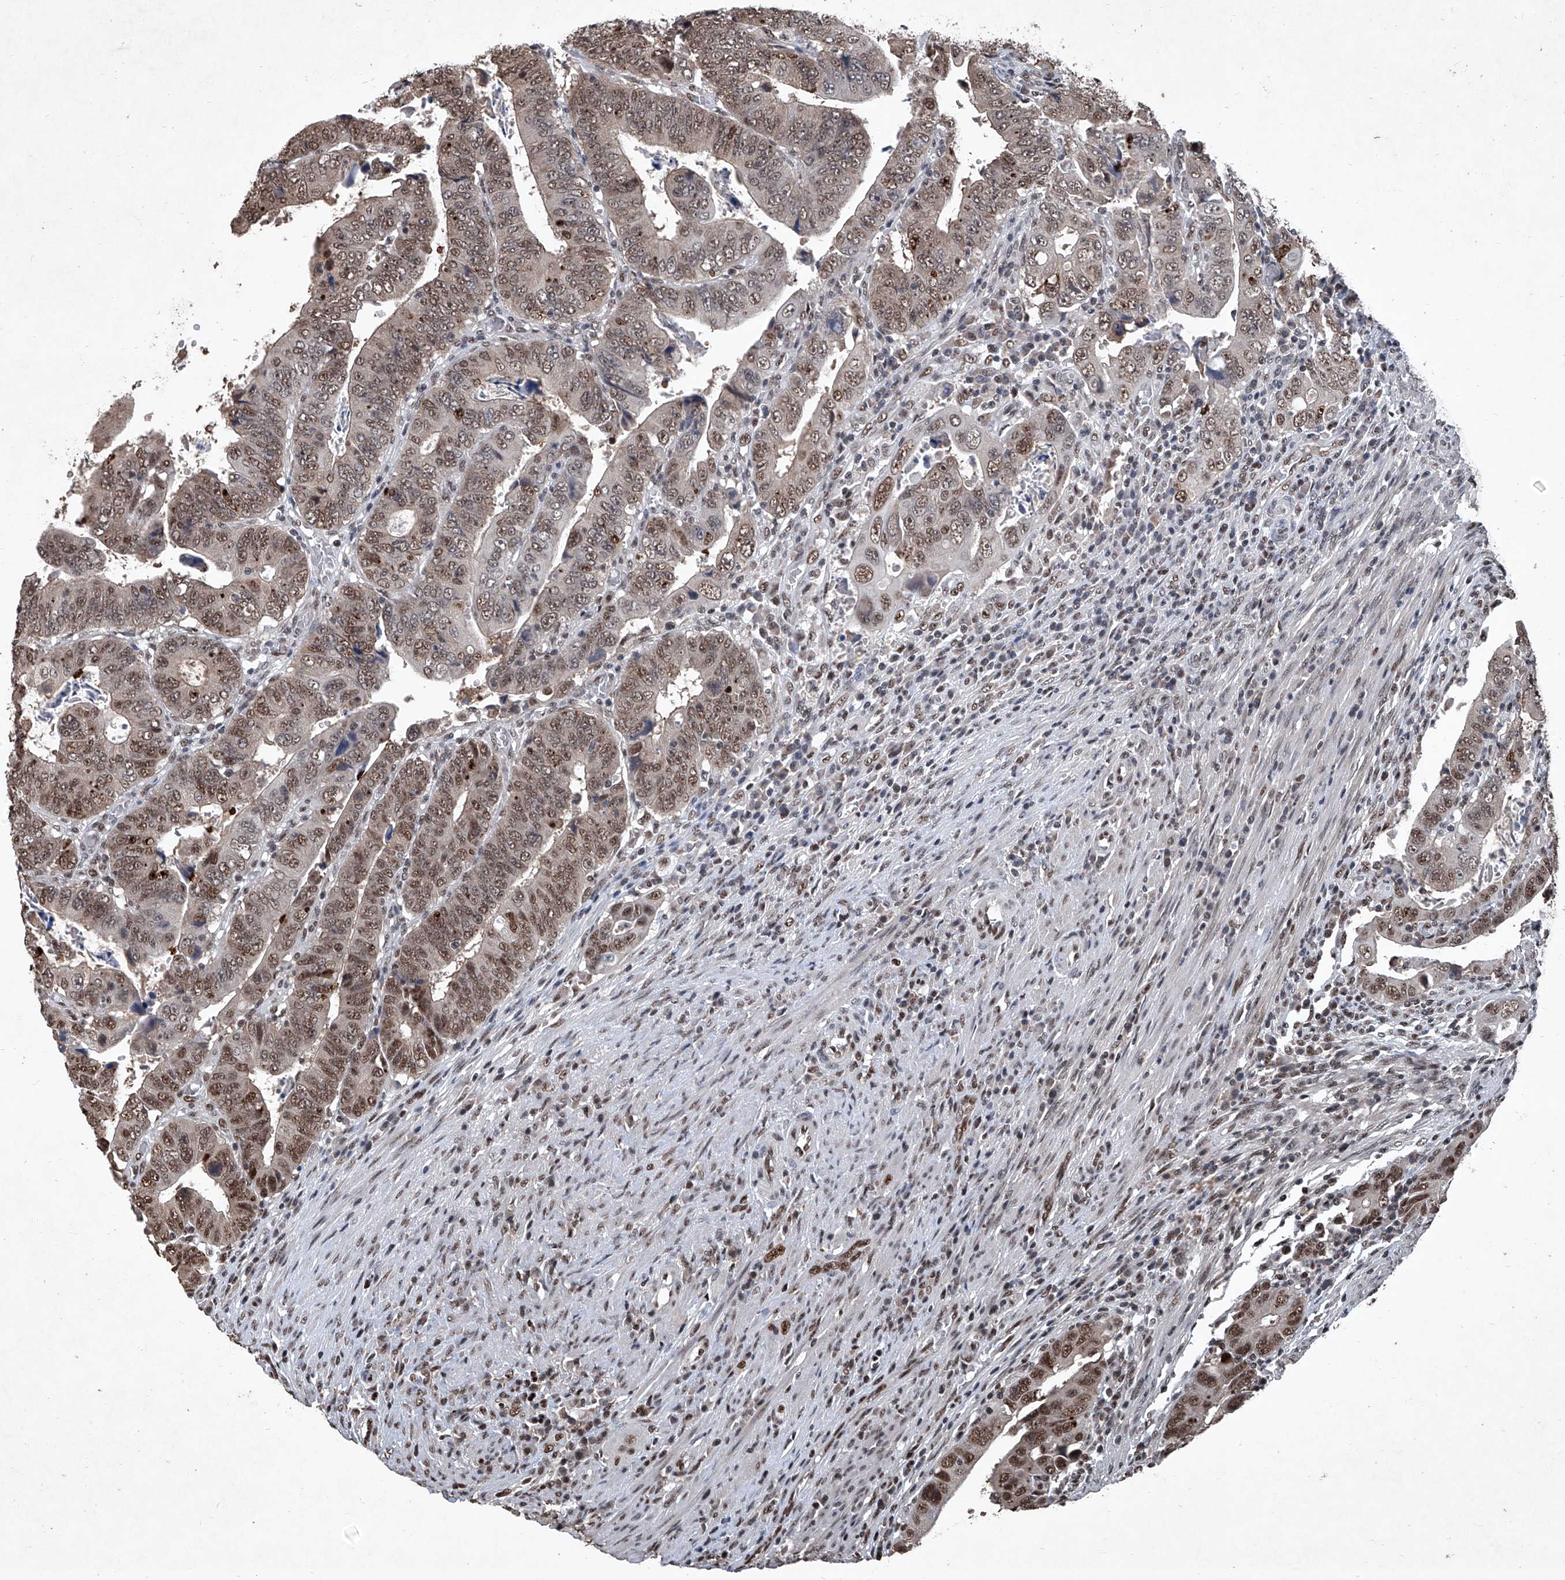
{"staining": {"intensity": "moderate", "quantity": ">75%", "location": "nuclear"}, "tissue": "colorectal cancer", "cell_type": "Tumor cells", "image_type": "cancer", "snomed": [{"axis": "morphology", "description": "Normal tissue, NOS"}, {"axis": "morphology", "description": "Adenocarcinoma, NOS"}, {"axis": "topography", "description": "Rectum"}], "caption": "Human colorectal cancer stained with a brown dye shows moderate nuclear positive positivity in approximately >75% of tumor cells.", "gene": "DDX39B", "patient": {"sex": "female", "age": 65}}